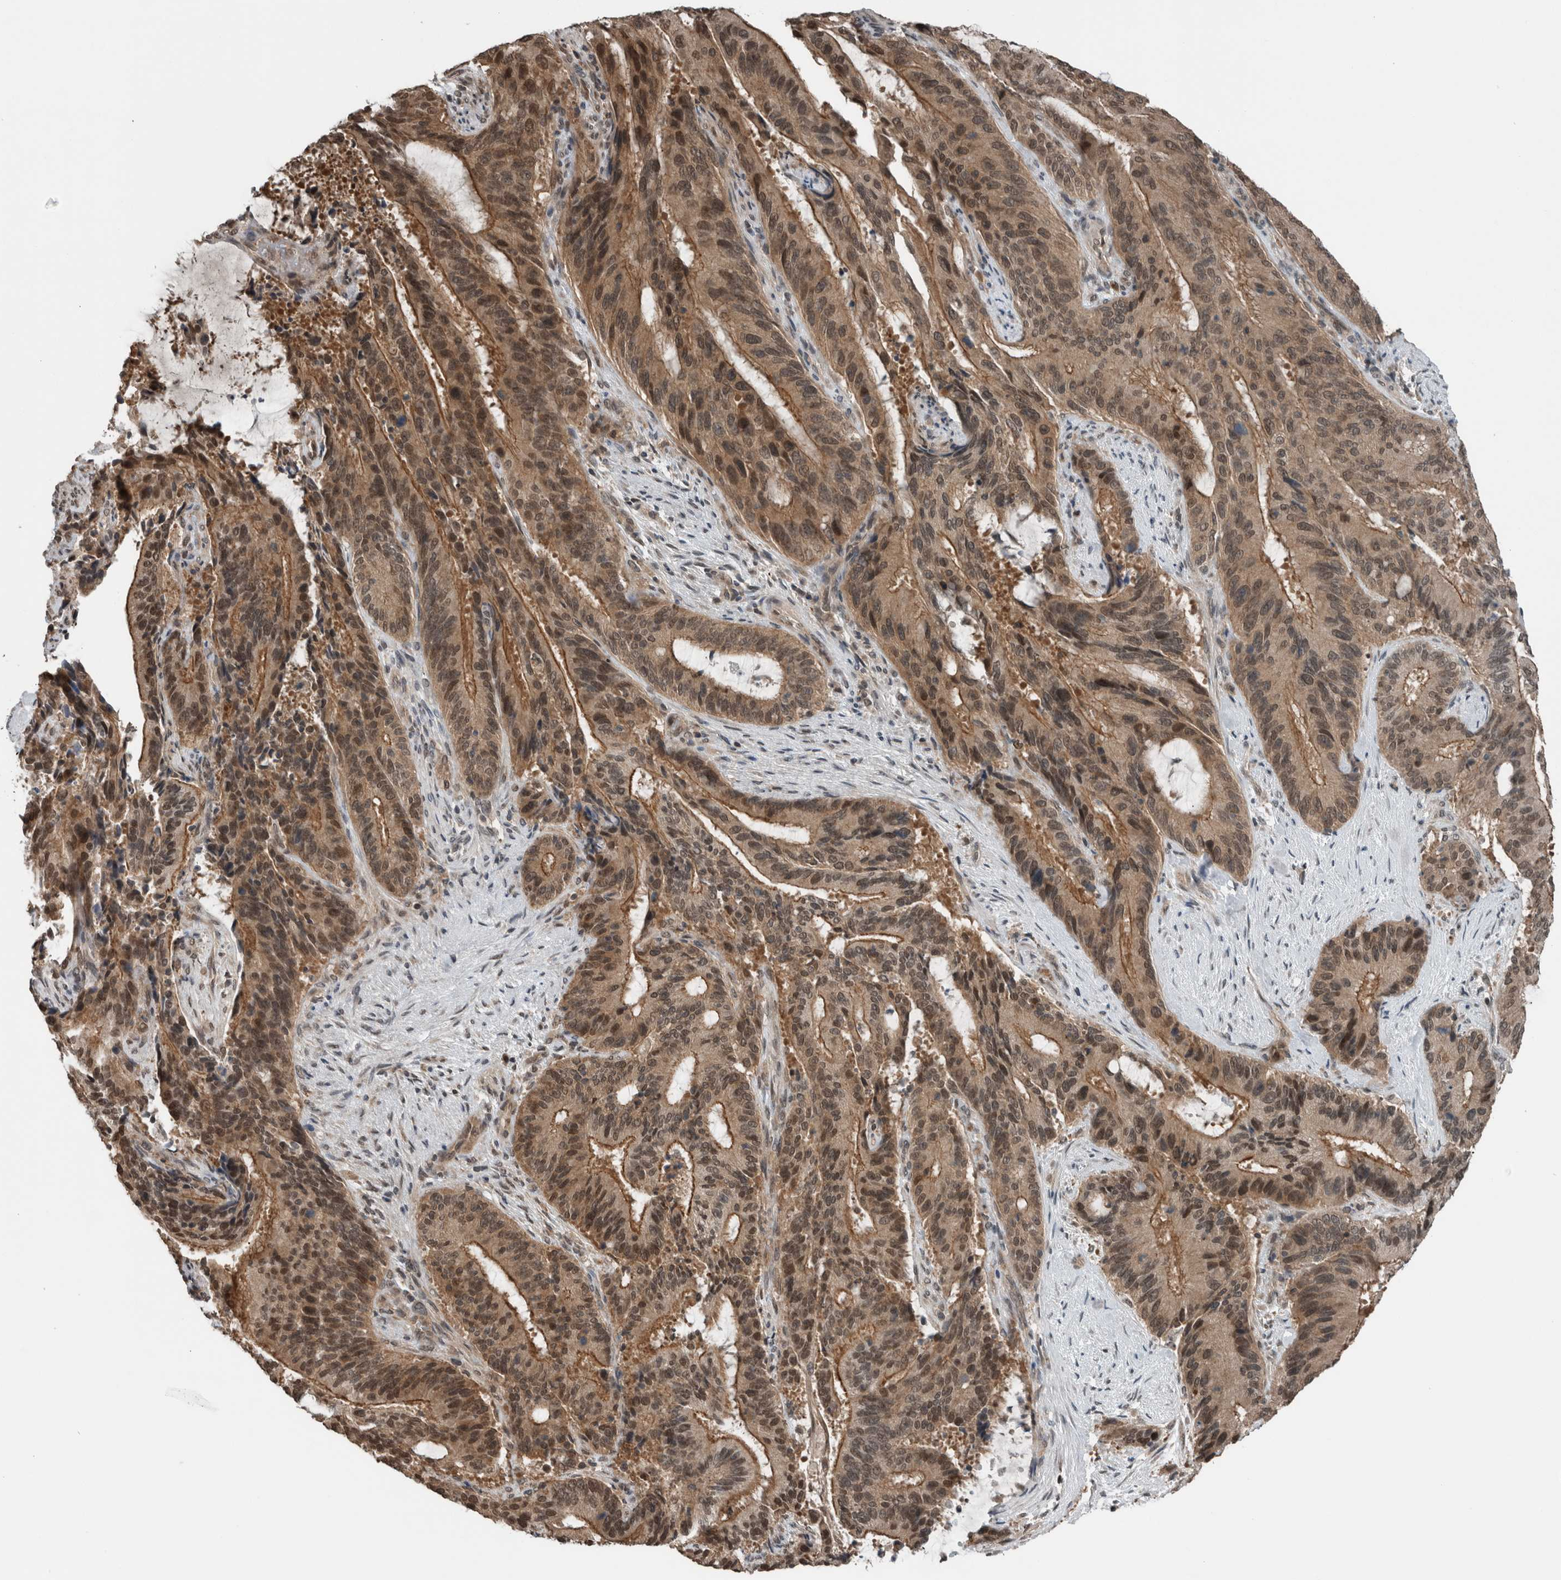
{"staining": {"intensity": "moderate", "quantity": ">75%", "location": "cytoplasmic/membranous,nuclear"}, "tissue": "liver cancer", "cell_type": "Tumor cells", "image_type": "cancer", "snomed": [{"axis": "morphology", "description": "Normal tissue, NOS"}, {"axis": "morphology", "description": "Cholangiocarcinoma"}, {"axis": "topography", "description": "Liver"}, {"axis": "topography", "description": "Peripheral nerve tissue"}], "caption": "This photomicrograph demonstrates liver cancer stained with IHC to label a protein in brown. The cytoplasmic/membranous and nuclear of tumor cells show moderate positivity for the protein. Nuclei are counter-stained blue.", "gene": "SPAG7", "patient": {"sex": "female", "age": 73}}